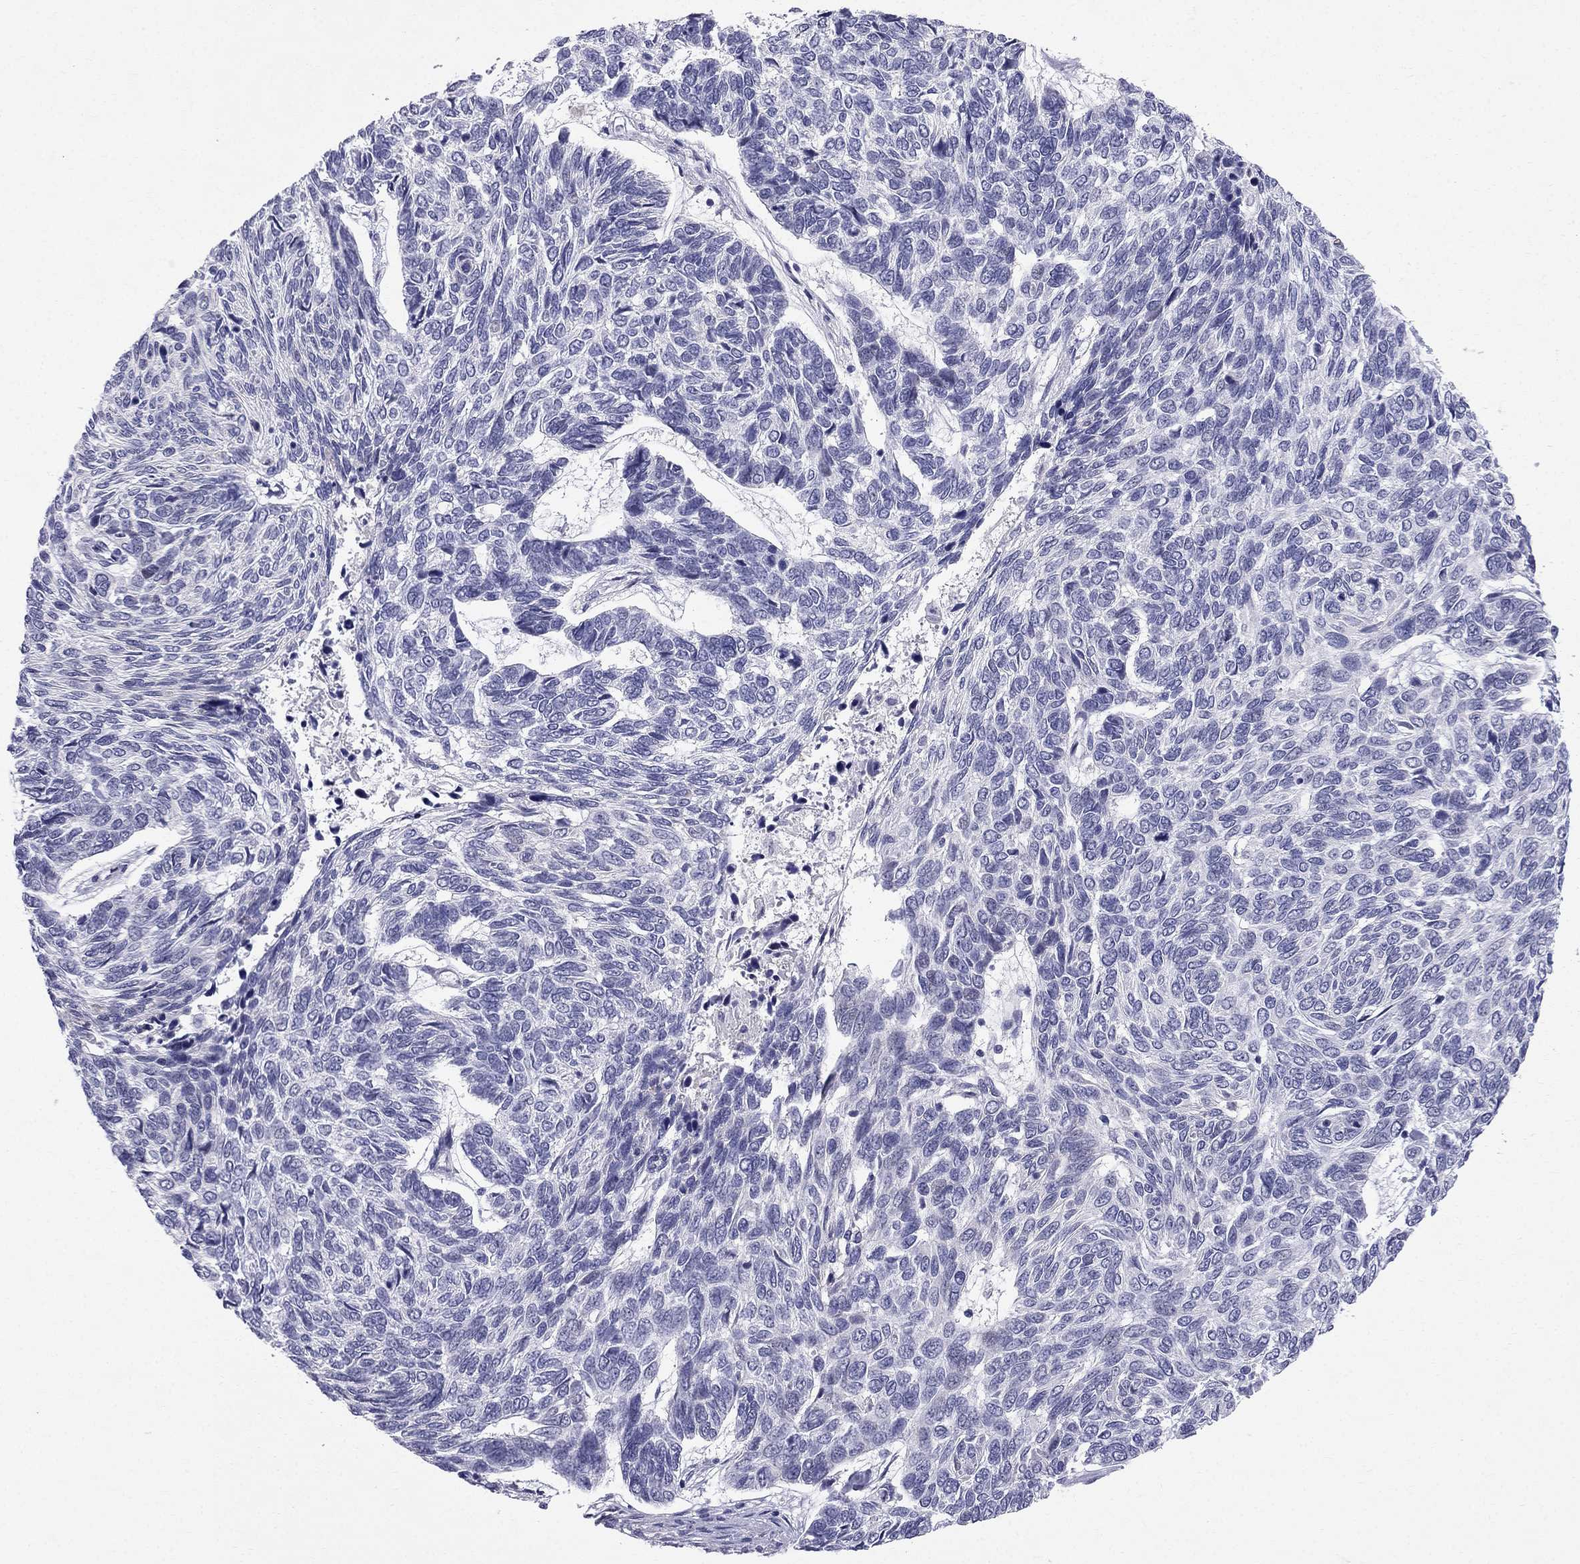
{"staining": {"intensity": "negative", "quantity": "none", "location": "none"}, "tissue": "skin cancer", "cell_type": "Tumor cells", "image_type": "cancer", "snomed": [{"axis": "morphology", "description": "Basal cell carcinoma"}, {"axis": "topography", "description": "Skin"}], "caption": "Immunohistochemistry photomicrograph of neoplastic tissue: basal cell carcinoma (skin) stained with DAB (3,3'-diaminobenzidine) exhibits no significant protein positivity in tumor cells. Brightfield microscopy of IHC stained with DAB (3,3'-diaminobenzidine) (brown) and hematoxylin (blue), captured at high magnification.", "gene": "BAG5", "patient": {"sex": "female", "age": 65}}